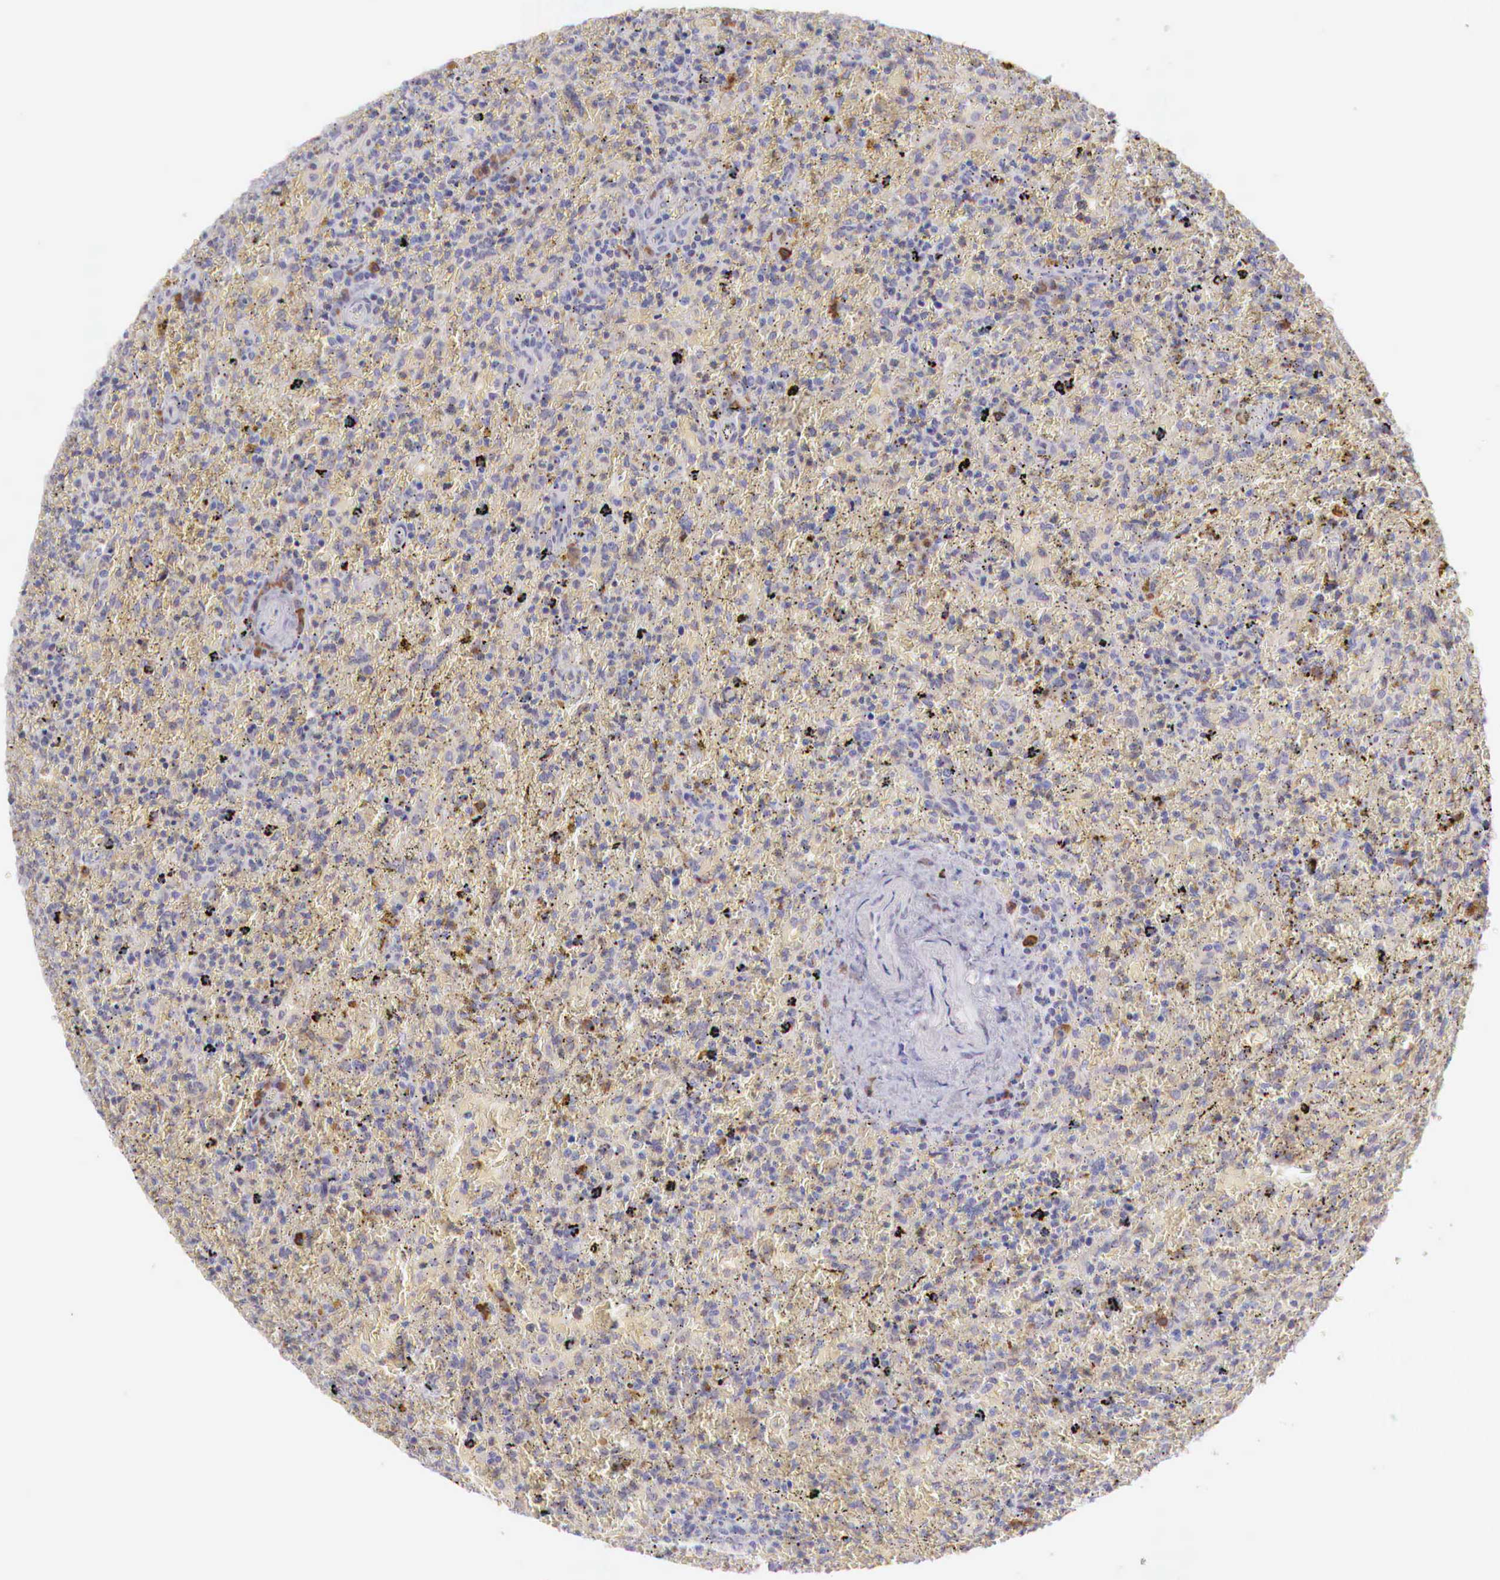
{"staining": {"intensity": "negative", "quantity": "none", "location": "none"}, "tissue": "lymphoma", "cell_type": "Tumor cells", "image_type": "cancer", "snomed": [{"axis": "morphology", "description": "Malignant lymphoma, non-Hodgkin's type, High grade"}, {"axis": "topography", "description": "Spleen"}, {"axis": "topography", "description": "Lymph node"}], "caption": "Human high-grade malignant lymphoma, non-Hodgkin's type stained for a protein using IHC displays no staining in tumor cells.", "gene": "XPNPEP2", "patient": {"sex": "female", "age": 70}}